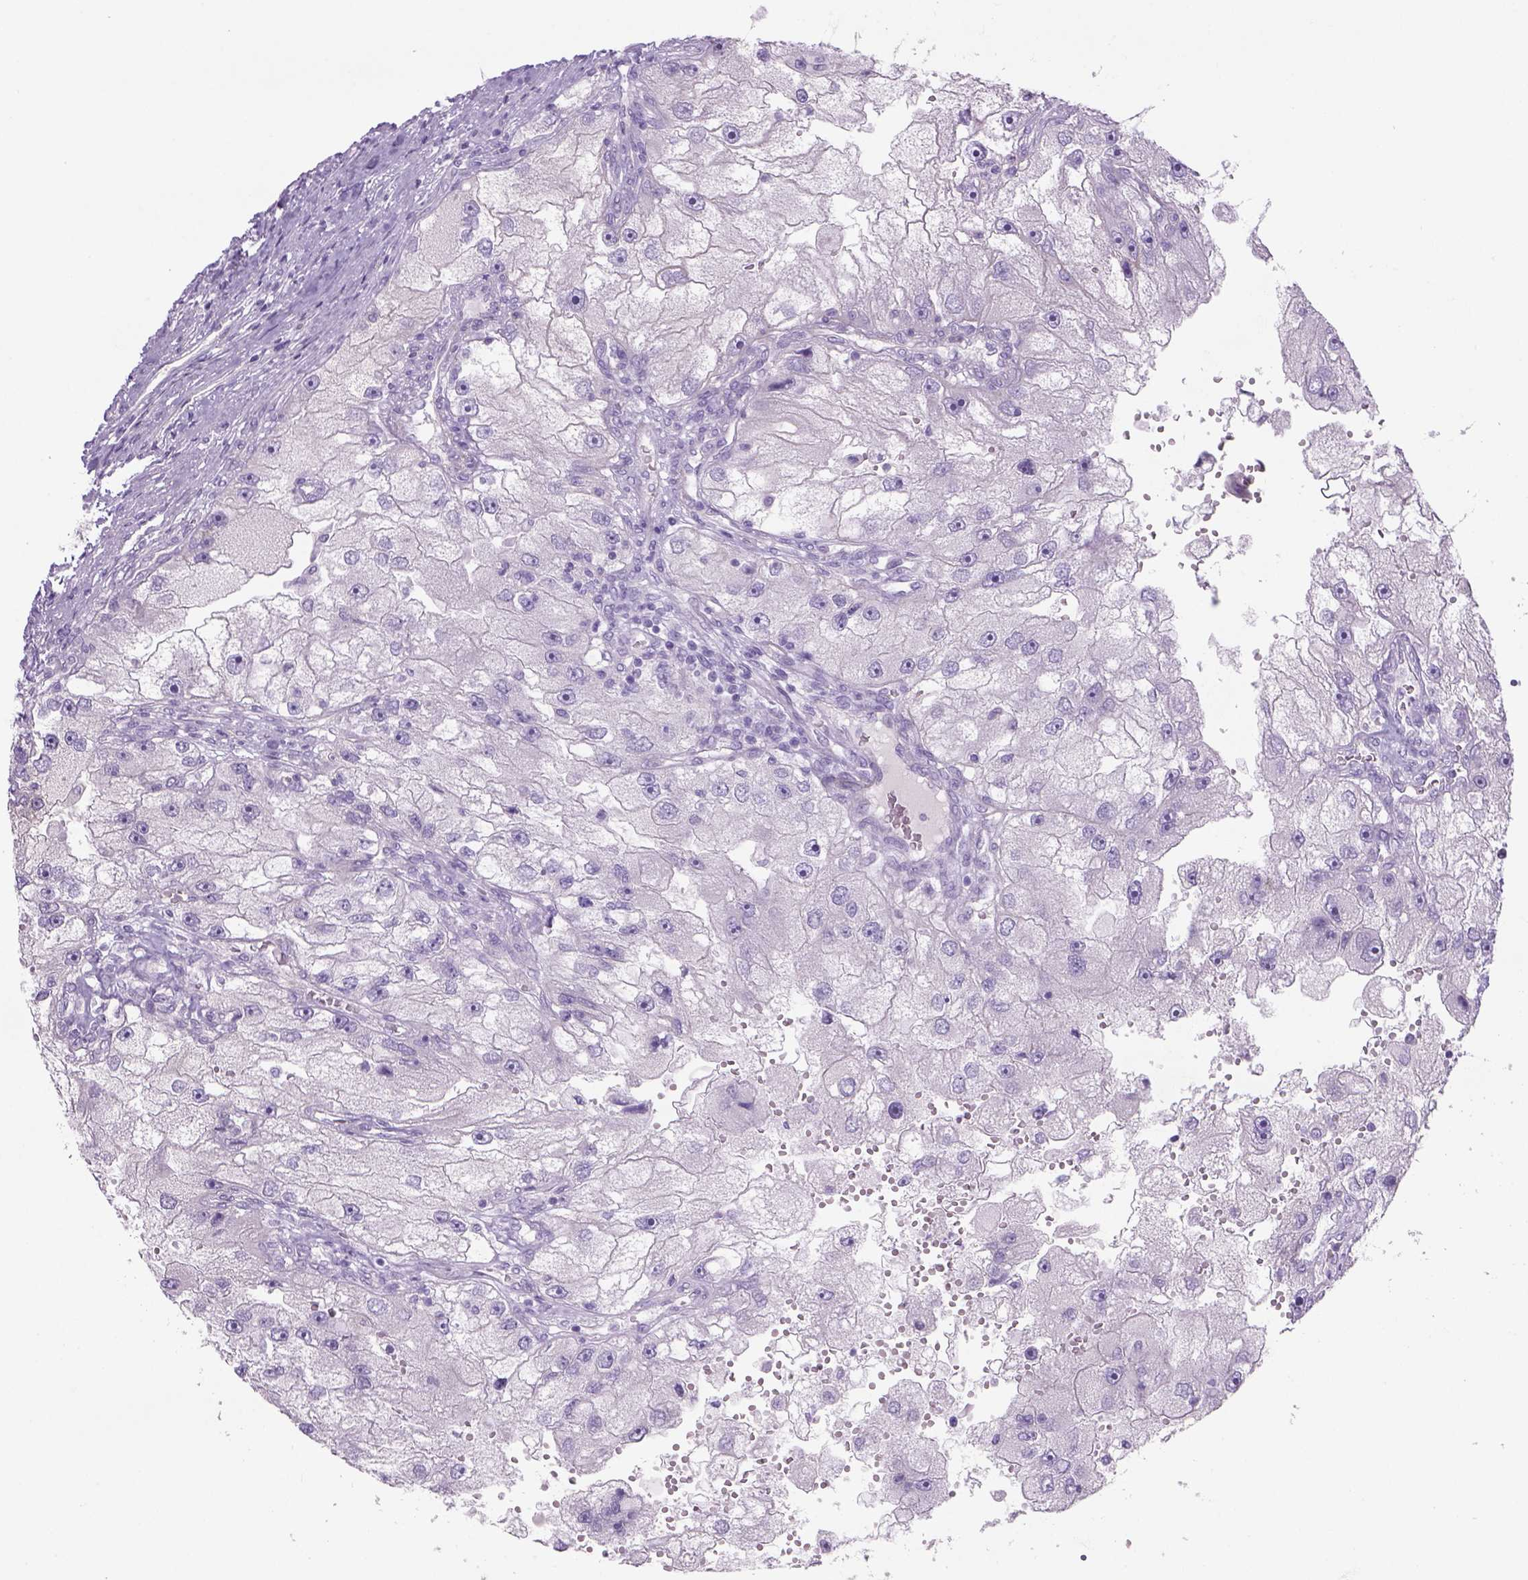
{"staining": {"intensity": "negative", "quantity": "none", "location": "none"}, "tissue": "renal cancer", "cell_type": "Tumor cells", "image_type": "cancer", "snomed": [{"axis": "morphology", "description": "Adenocarcinoma, NOS"}, {"axis": "topography", "description": "Kidney"}], "caption": "Immunohistochemical staining of renal adenocarcinoma demonstrates no significant expression in tumor cells.", "gene": "TENM4", "patient": {"sex": "male", "age": 63}}